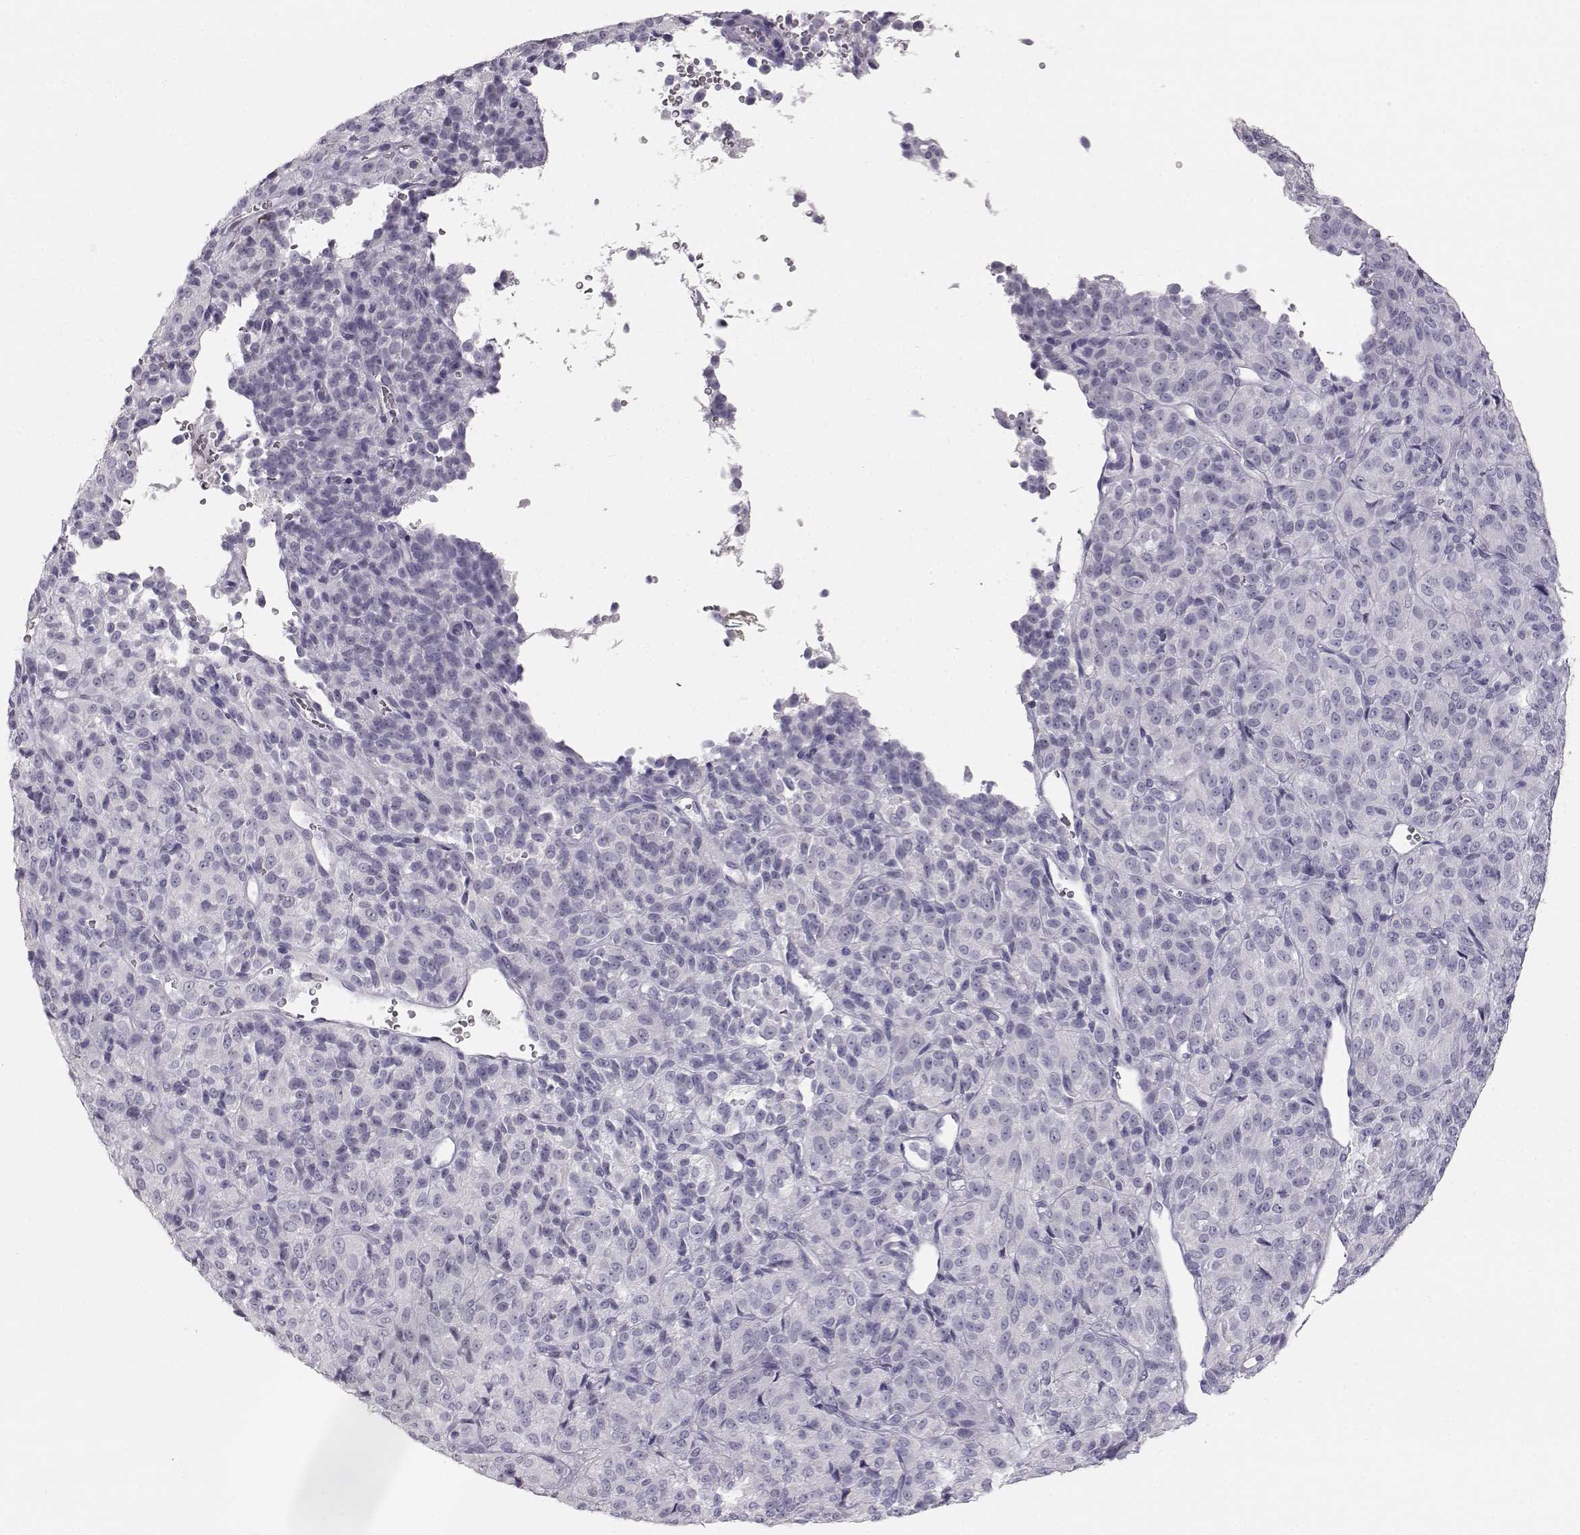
{"staining": {"intensity": "negative", "quantity": "none", "location": "none"}, "tissue": "melanoma", "cell_type": "Tumor cells", "image_type": "cancer", "snomed": [{"axis": "morphology", "description": "Malignant melanoma, Metastatic site"}, {"axis": "topography", "description": "Brain"}], "caption": "Tumor cells show no significant positivity in malignant melanoma (metastatic site). The staining is performed using DAB brown chromogen with nuclei counter-stained in using hematoxylin.", "gene": "KRTAP16-1", "patient": {"sex": "female", "age": 56}}